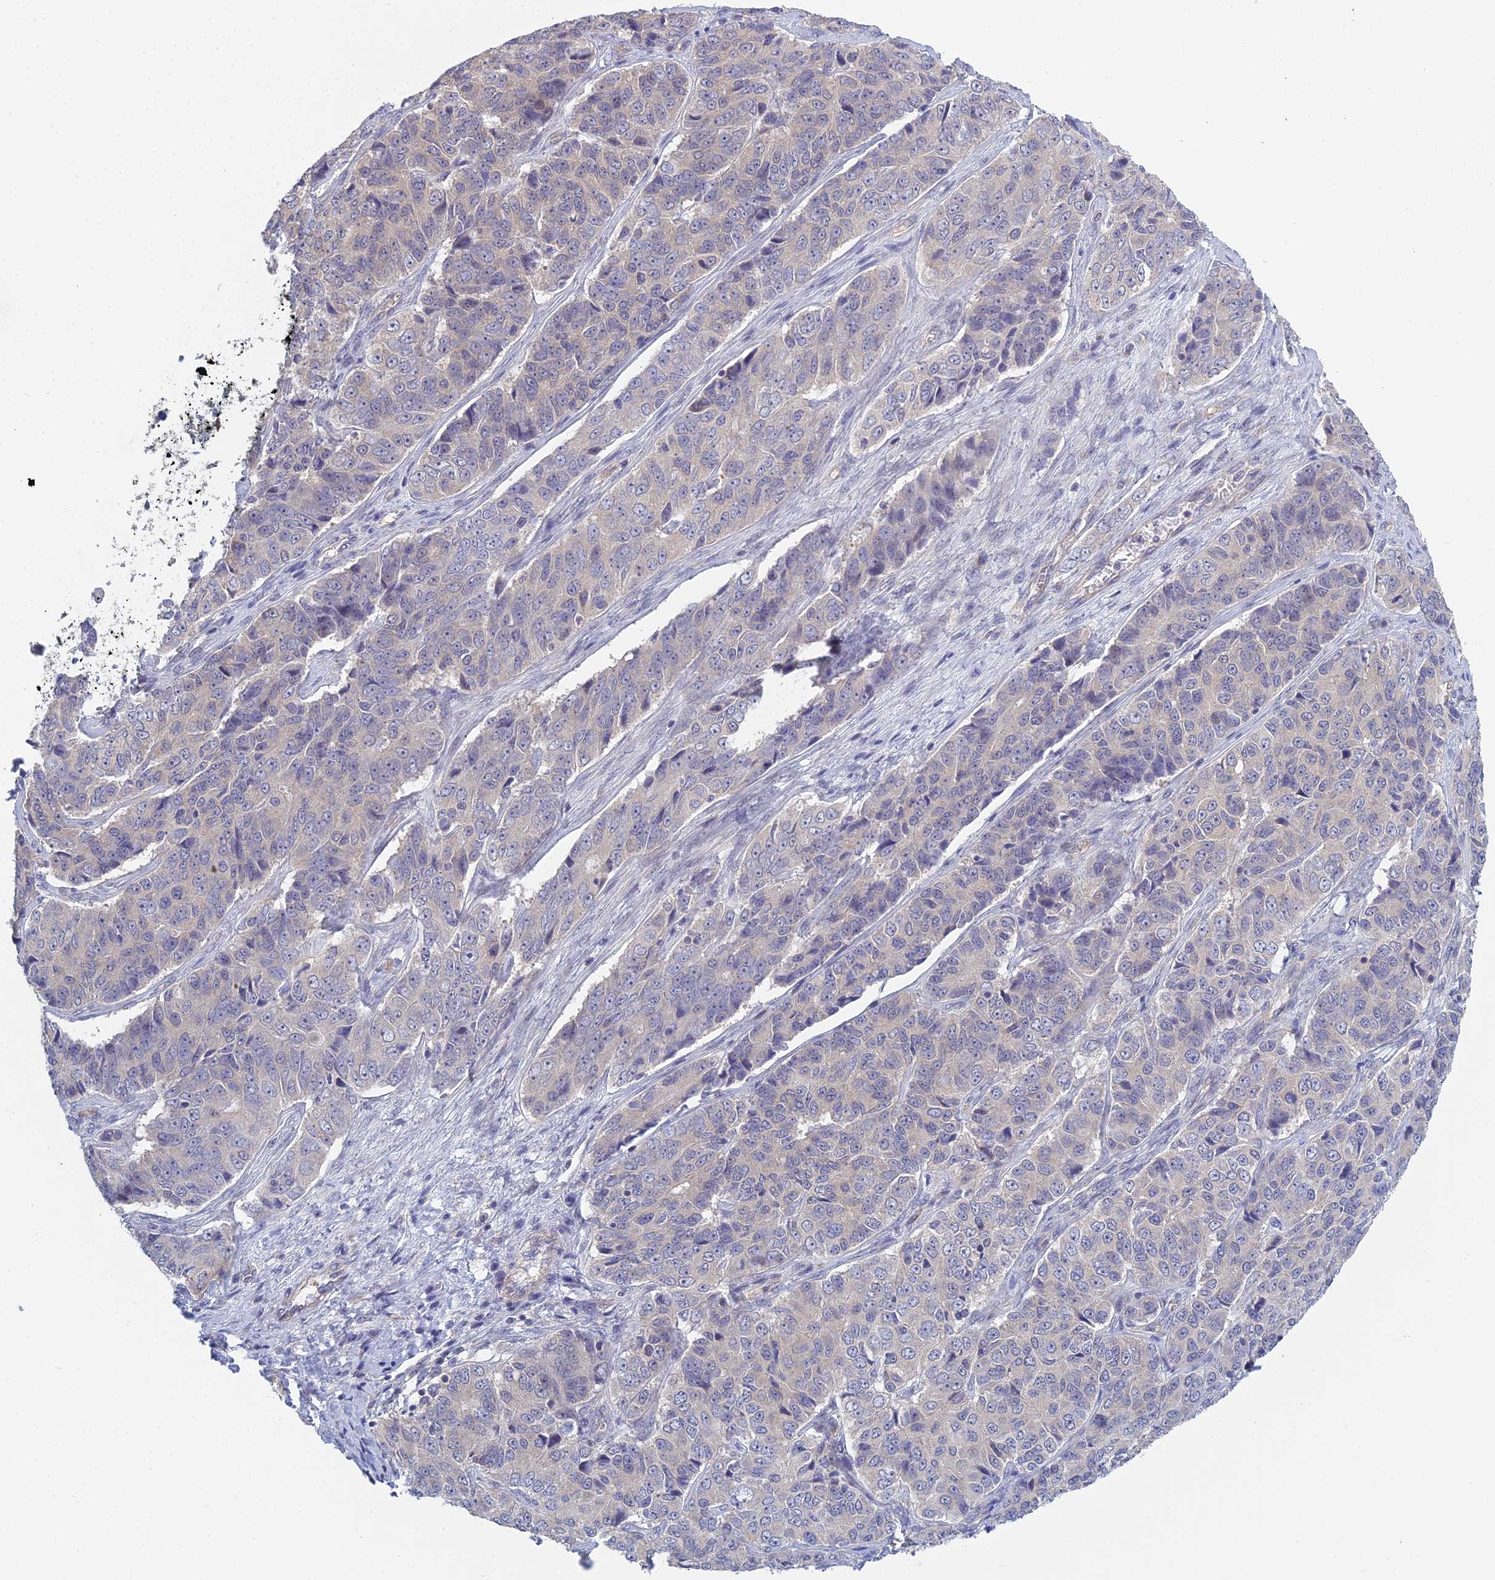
{"staining": {"intensity": "negative", "quantity": "none", "location": "none"}, "tissue": "ovarian cancer", "cell_type": "Tumor cells", "image_type": "cancer", "snomed": [{"axis": "morphology", "description": "Carcinoma, endometroid"}, {"axis": "topography", "description": "Ovary"}], "caption": "A histopathology image of human ovarian cancer (endometroid carcinoma) is negative for staining in tumor cells.", "gene": "METTL26", "patient": {"sex": "female", "age": 51}}